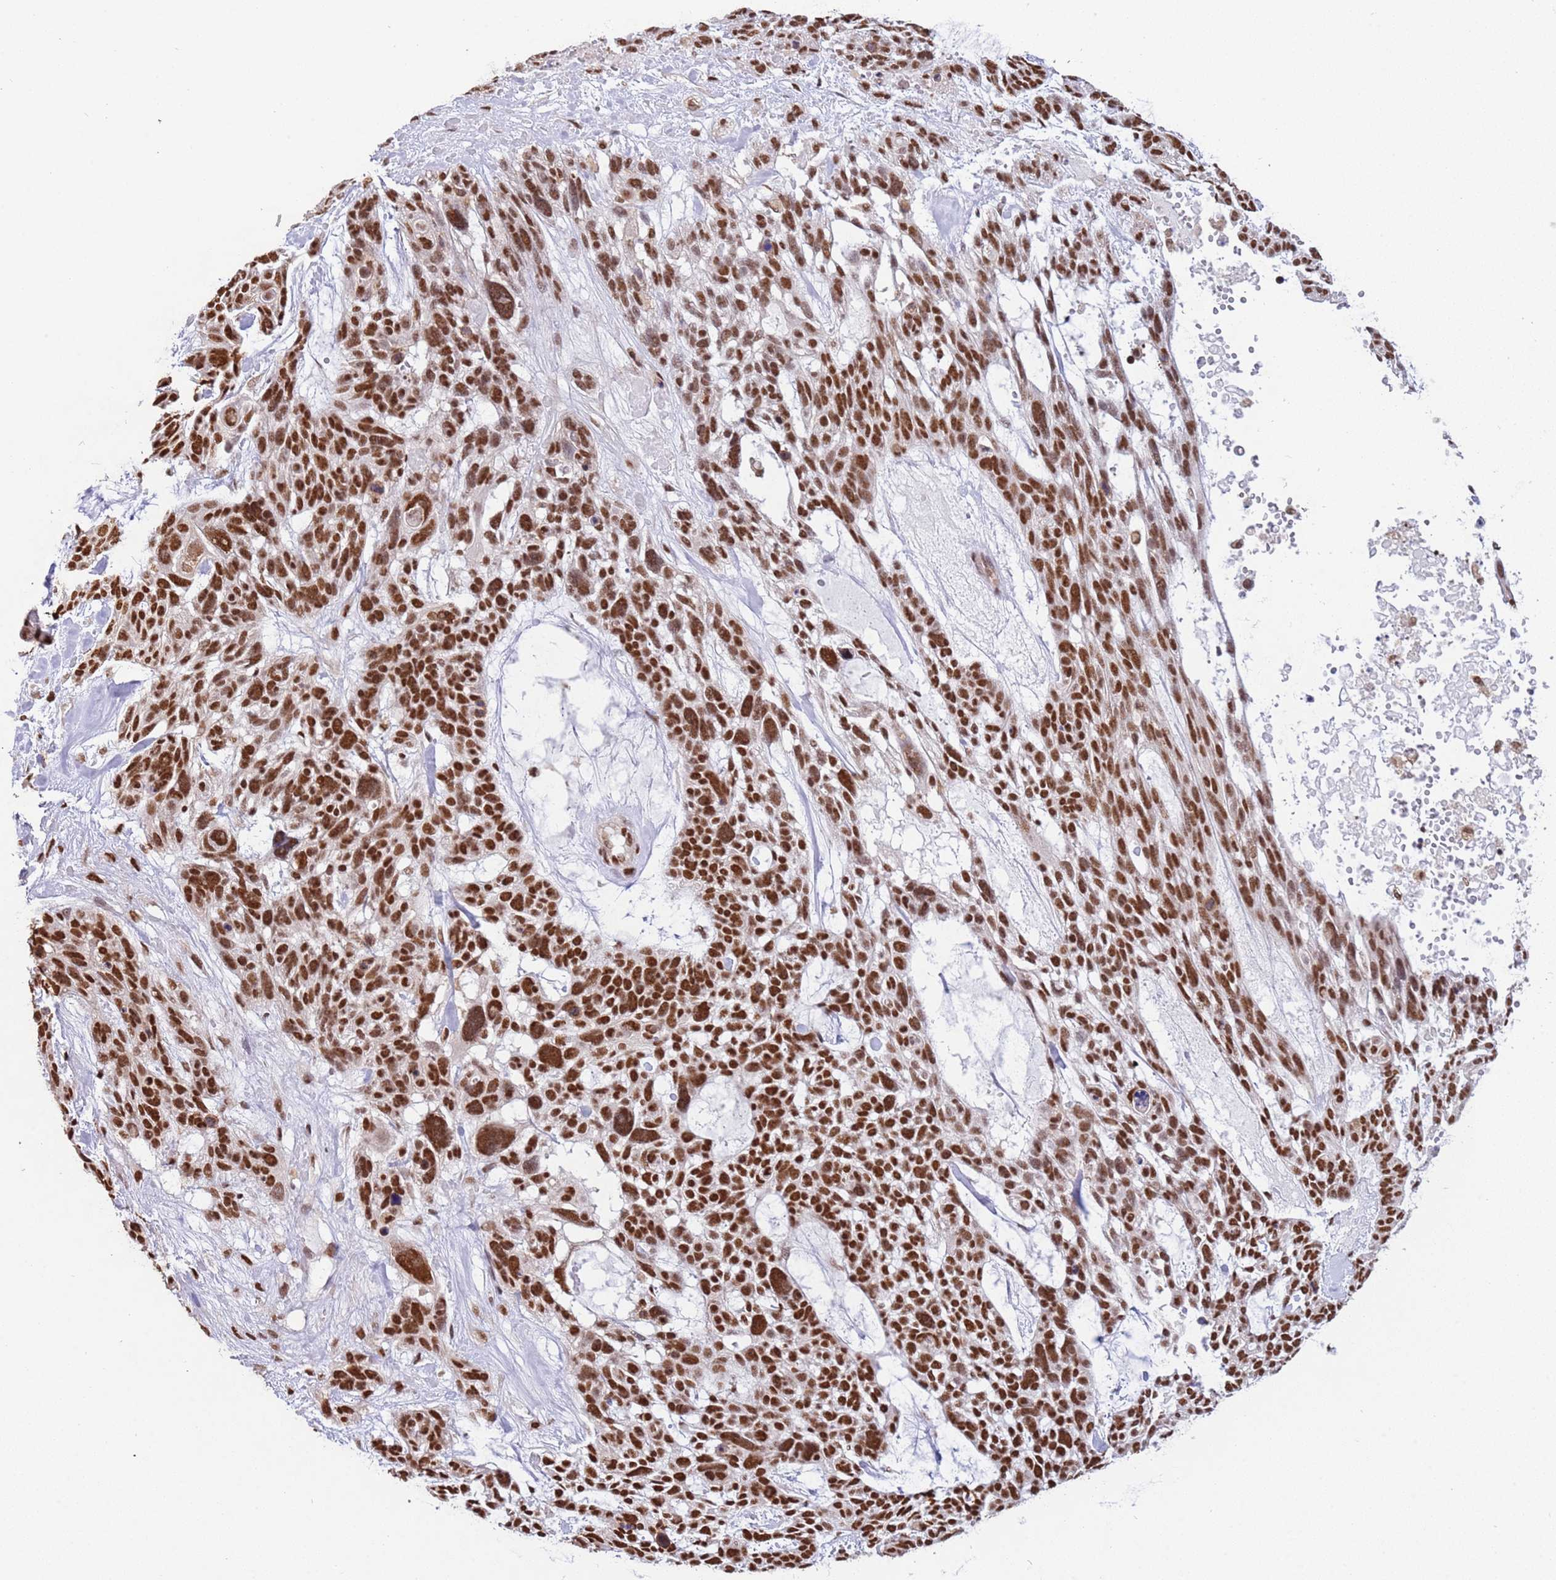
{"staining": {"intensity": "strong", "quantity": ">75%", "location": "nuclear"}, "tissue": "skin cancer", "cell_type": "Tumor cells", "image_type": "cancer", "snomed": [{"axis": "morphology", "description": "Basal cell carcinoma"}, {"axis": "topography", "description": "Skin"}], "caption": "This micrograph exhibits basal cell carcinoma (skin) stained with IHC to label a protein in brown. The nuclear of tumor cells show strong positivity for the protein. Nuclei are counter-stained blue.", "gene": "ESF1", "patient": {"sex": "male", "age": 88}}